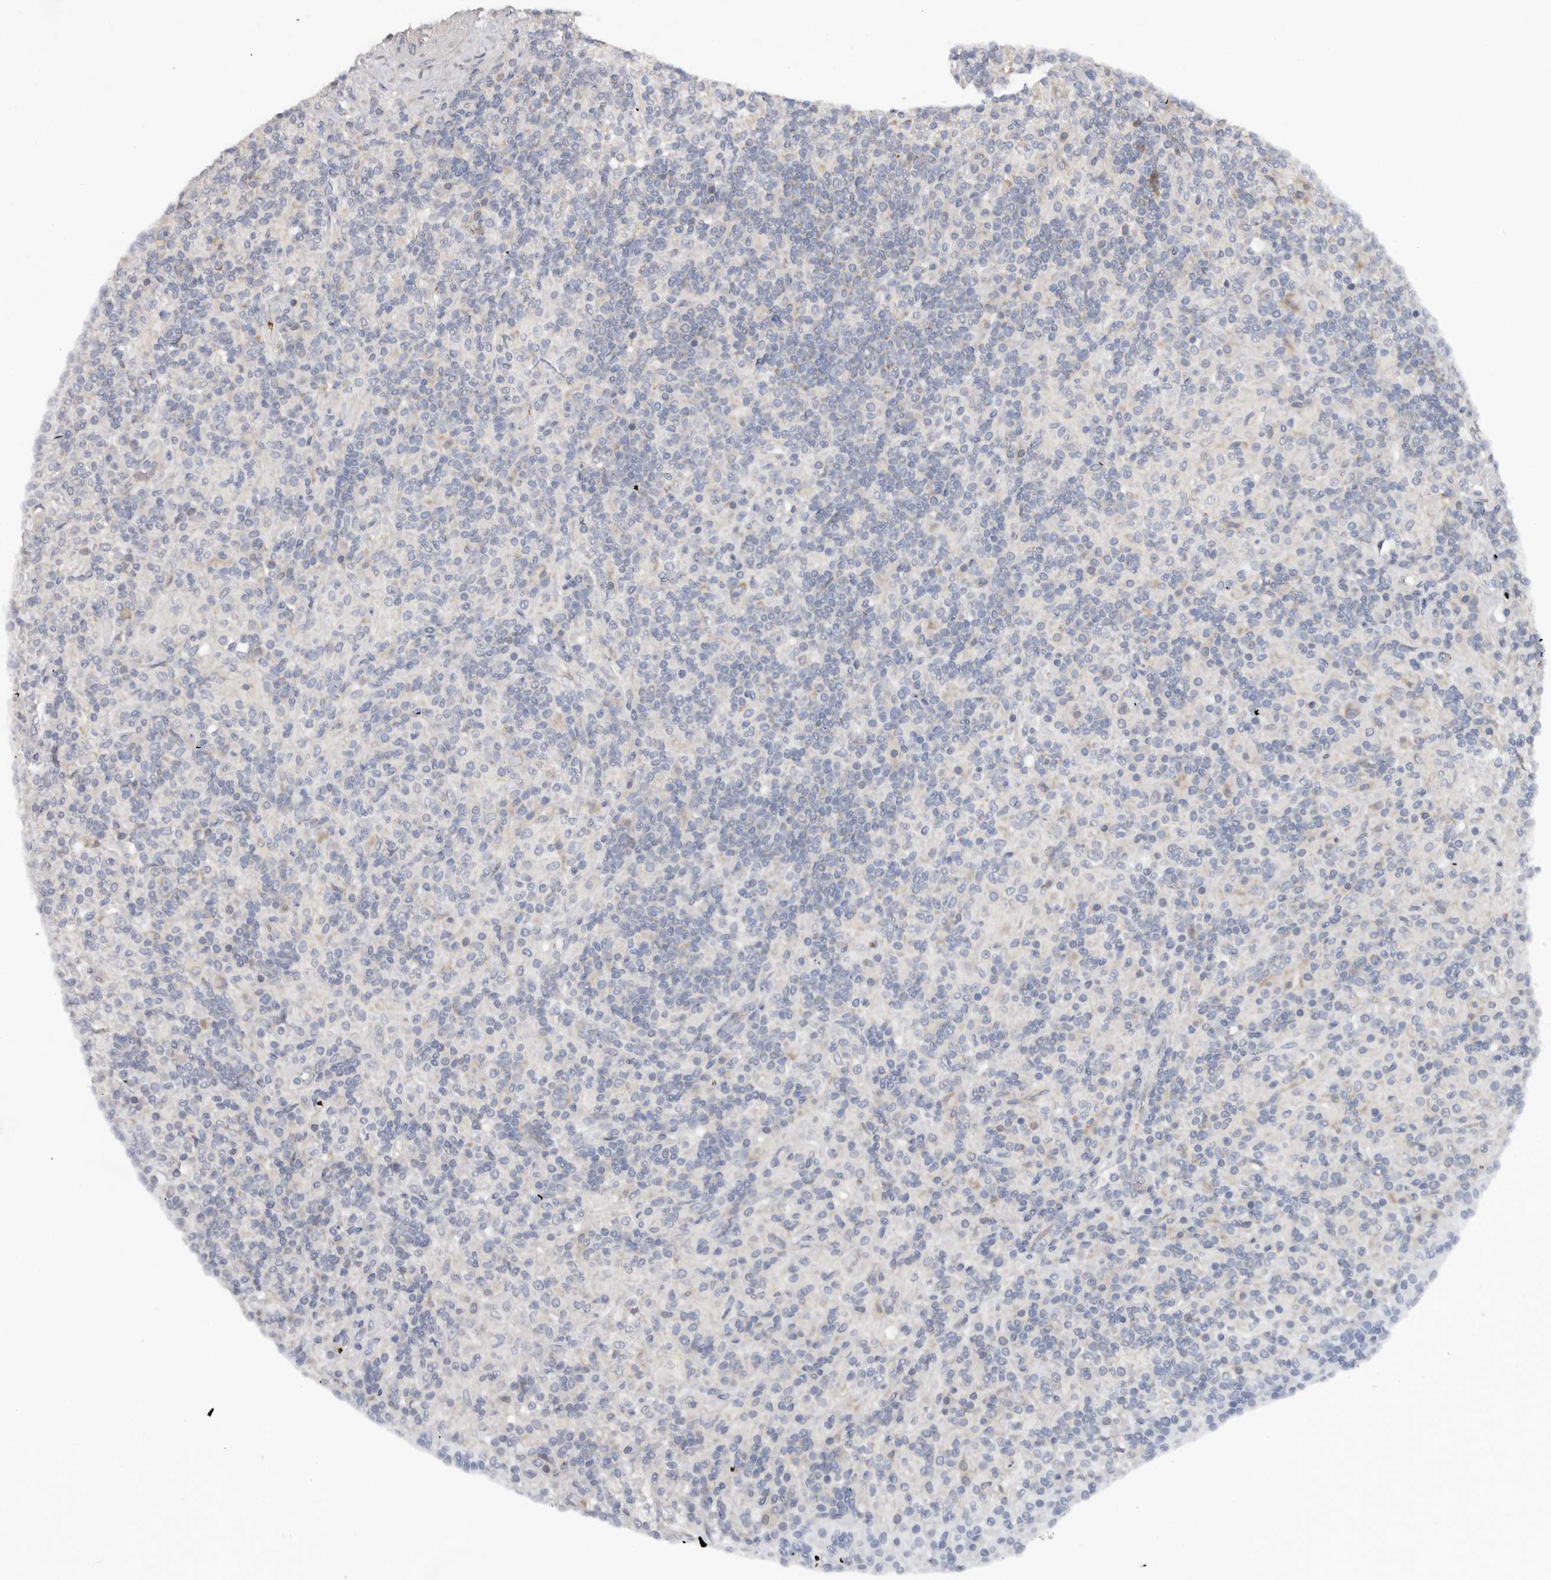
{"staining": {"intensity": "negative", "quantity": "none", "location": "none"}, "tissue": "lymphoma", "cell_type": "Tumor cells", "image_type": "cancer", "snomed": [{"axis": "morphology", "description": "Hodgkin's disease, NOS"}, {"axis": "topography", "description": "Lymph node"}], "caption": "Image shows no protein staining in tumor cells of Hodgkin's disease tissue.", "gene": "SPTA1", "patient": {"sex": "male", "age": 70}}